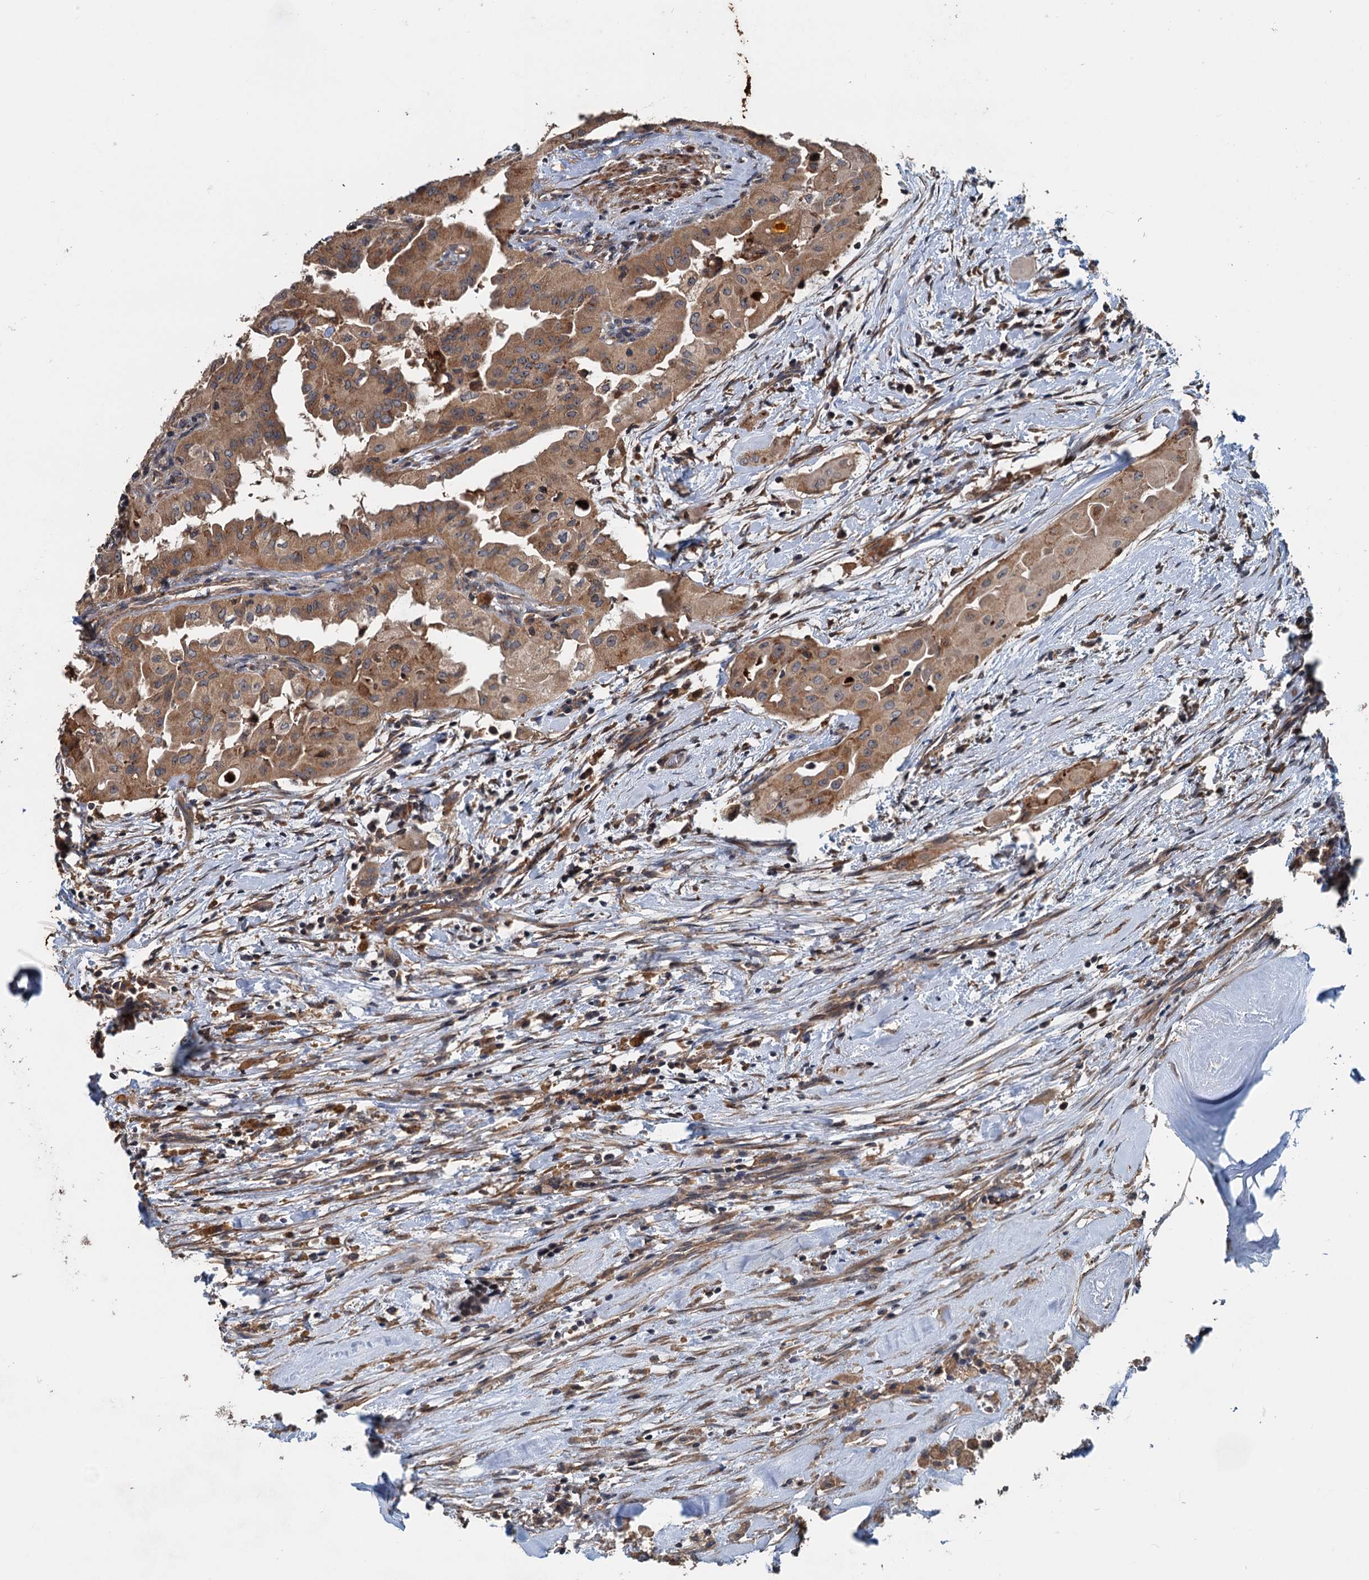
{"staining": {"intensity": "moderate", "quantity": ">75%", "location": "cytoplasmic/membranous"}, "tissue": "thyroid cancer", "cell_type": "Tumor cells", "image_type": "cancer", "snomed": [{"axis": "morphology", "description": "Papillary adenocarcinoma, NOS"}, {"axis": "topography", "description": "Thyroid gland"}], "caption": "Immunohistochemistry image of neoplastic tissue: human thyroid cancer (papillary adenocarcinoma) stained using IHC reveals medium levels of moderate protein expression localized specifically in the cytoplasmic/membranous of tumor cells, appearing as a cytoplasmic/membranous brown color.", "gene": "TEDC1", "patient": {"sex": "female", "age": 59}}